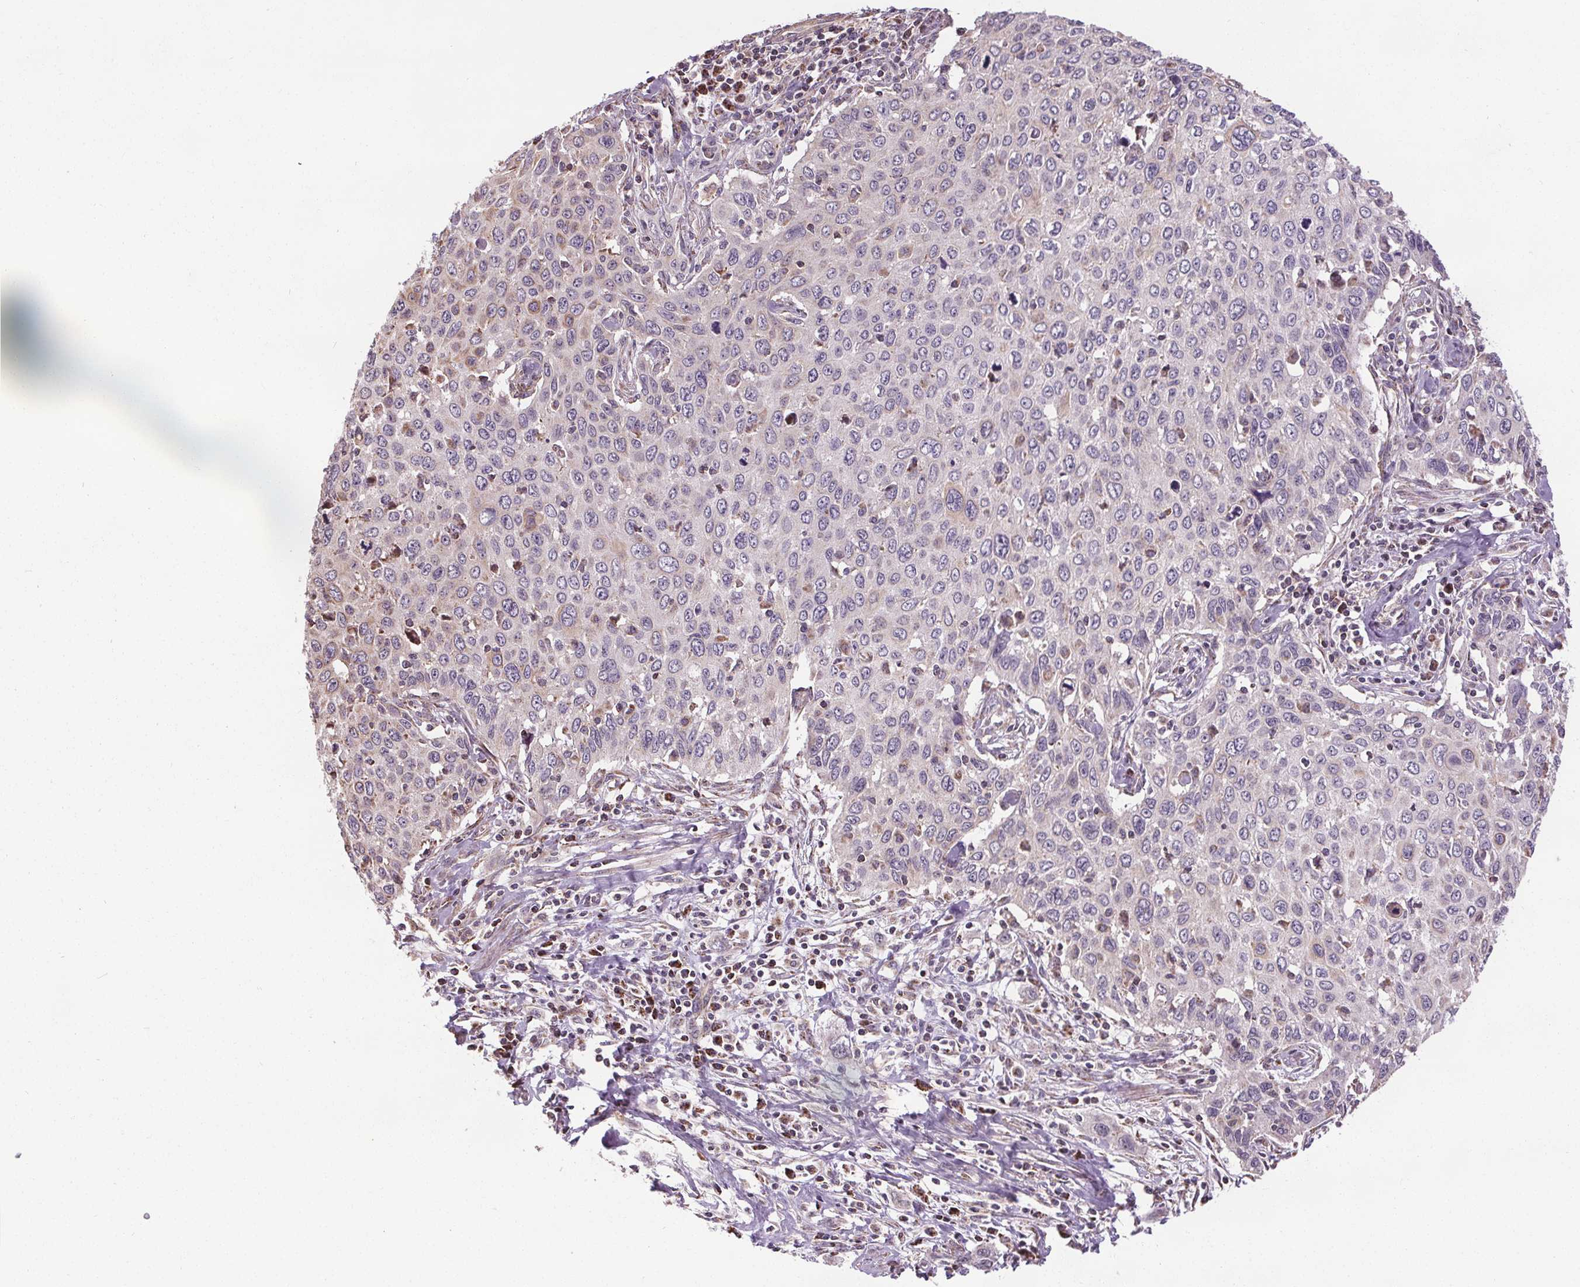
{"staining": {"intensity": "negative", "quantity": "none", "location": "none"}, "tissue": "cervical cancer", "cell_type": "Tumor cells", "image_type": "cancer", "snomed": [{"axis": "morphology", "description": "Squamous cell carcinoma, NOS"}, {"axis": "topography", "description": "Cervix"}], "caption": "High magnification brightfield microscopy of cervical cancer stained with DAB (3,3'-diaminobenzidine) (brown) and counterstained with hematoxylin (blue): tumor cells show no significant expression. The staining is performed using DAB brown chromogen with nuclei counter-stained in using hematoxylin.", "gene": "ZNF548", "patient": {"sex": "female", "age": 38}}